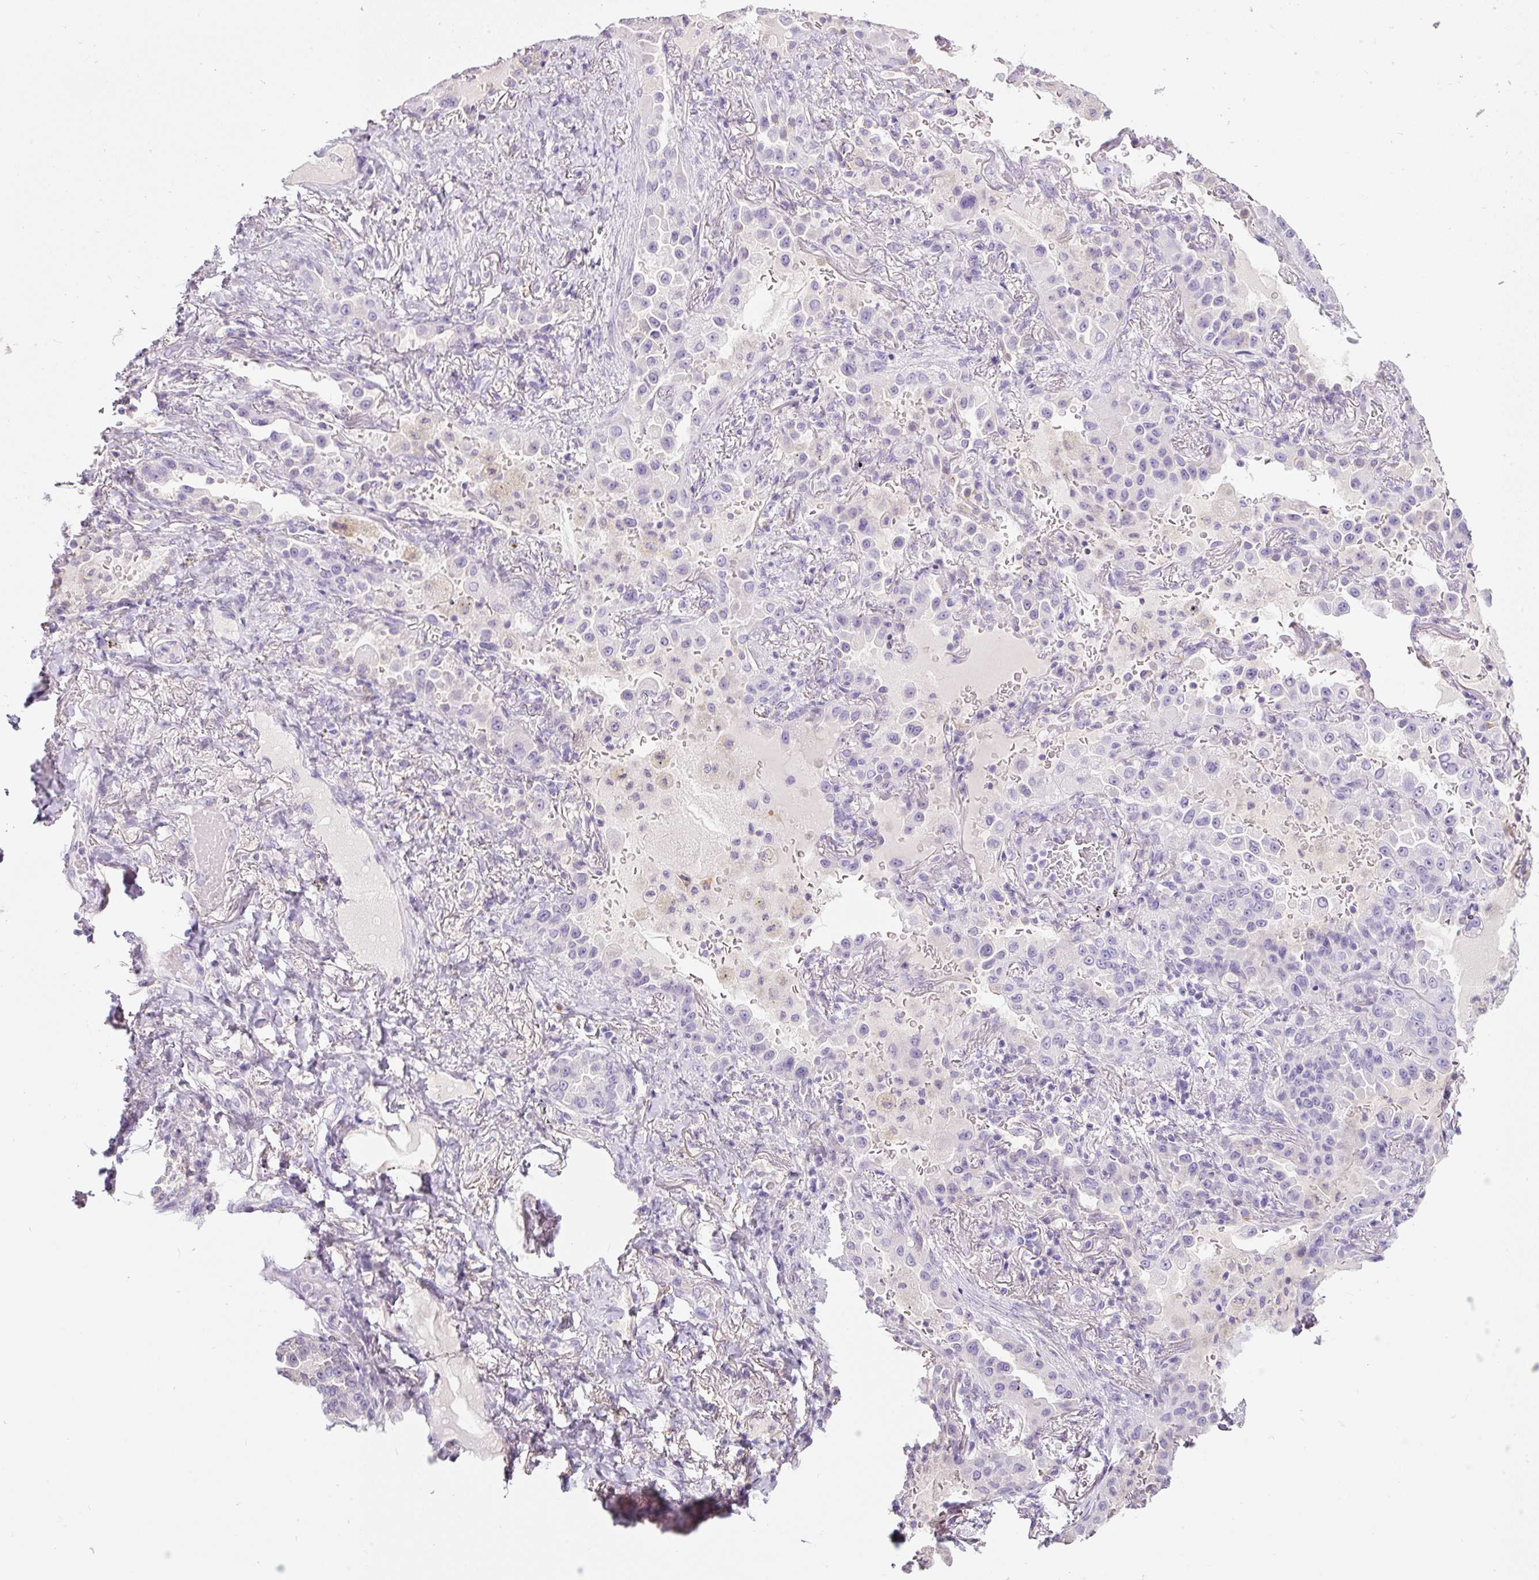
{"staining": {"intensity": "negative", "quantity": "none", "location": "none"}, "tissue": "lung cancer", "cell_type": "Tumor cells", "image_type": "cancer", "snomed": [{"axis": "morphology", "description": "Squamous cell carcinoma, NOS"}, {"axis": "topography", "description": "Lung"}], "caption": "This is a image of IHC staining of lung cancer, which shows no expression in tumor cells. (Brightfield microscopy of DAB (3,3'-diaminobenzidine) immunohistochemistry at high magnification).", "gene": "DNM1", "patient": {"sex": "male", "age": 74}}